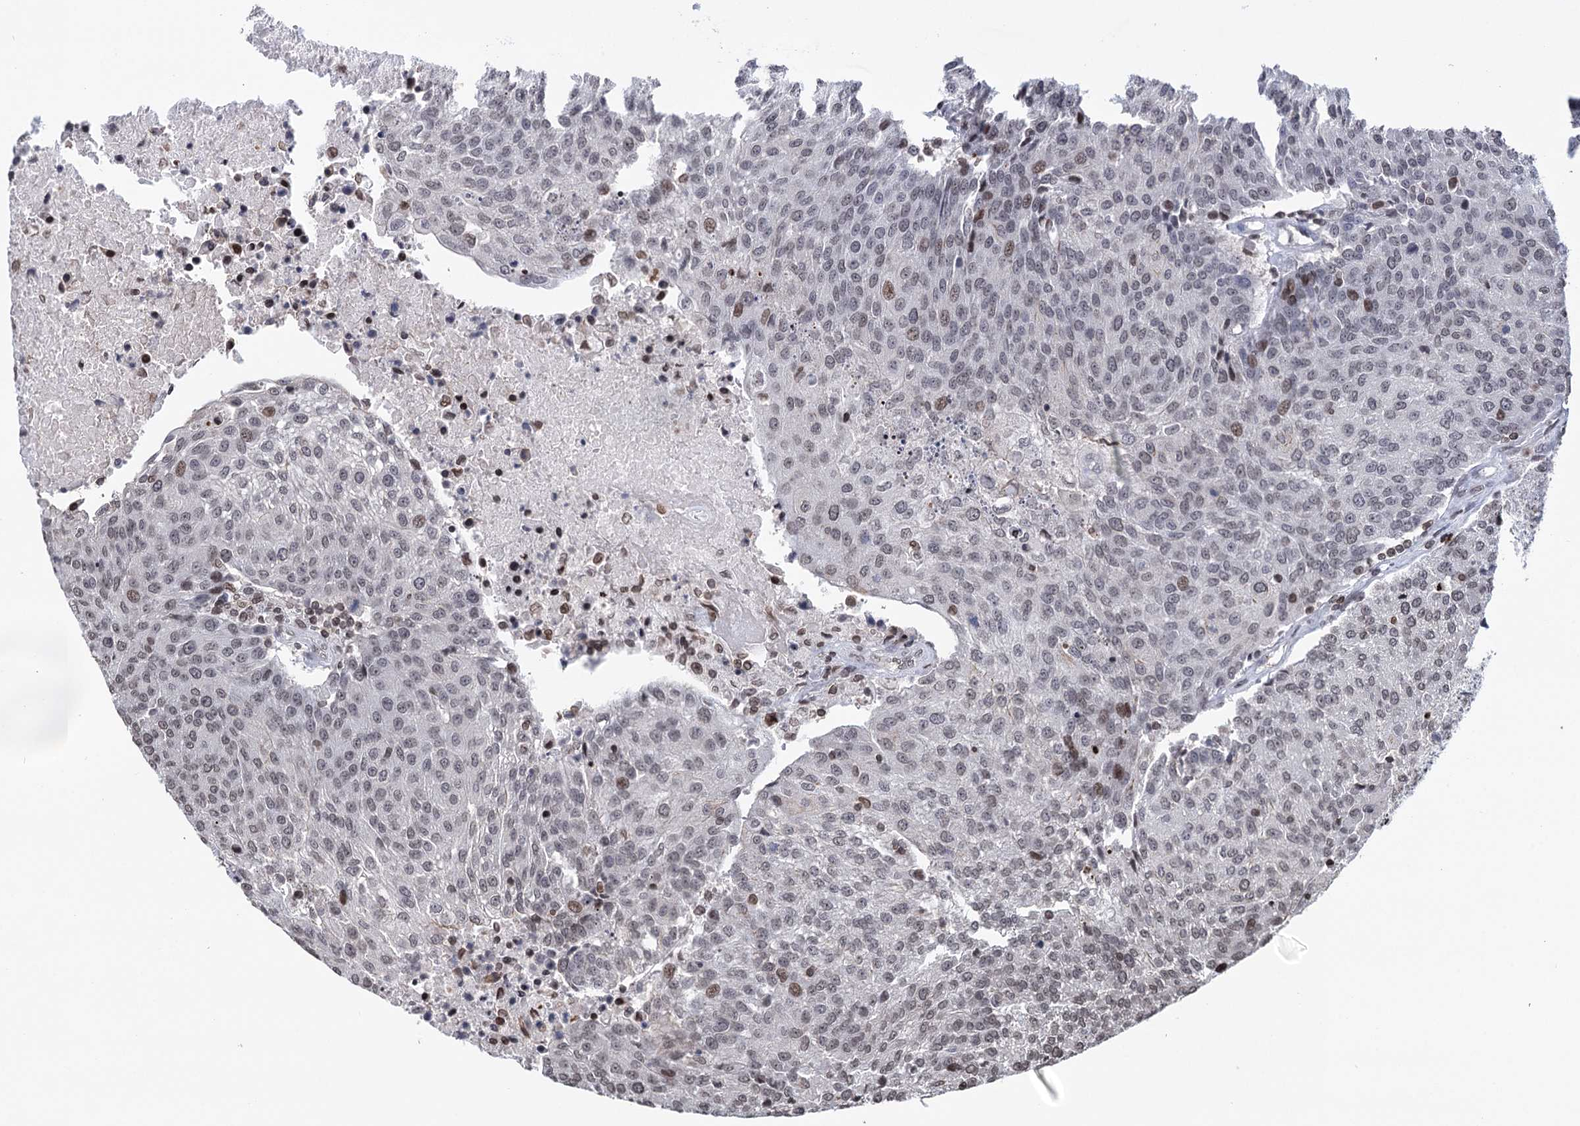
{"staining": {"intensity": "moderate", "quantity": "<25%", "location": "nuclear"}, "tissue": "urothelial cancer", "cell_type": "Tumor cells", "image_type": "cancer", "snomed": [{"axis": "morphology", "description": "Urothelial carcinoma, High grade"}, {"axis": "topography", "description": "Urinary bladder"}], "caption": "Protein analysis of urothelial carcinoma (high-grade) tissue shows moderate nuclear staining in approximately <25% of tumor cells.", "gene": "CCDC77", "patient": {"sex": "female", "age": 85}}